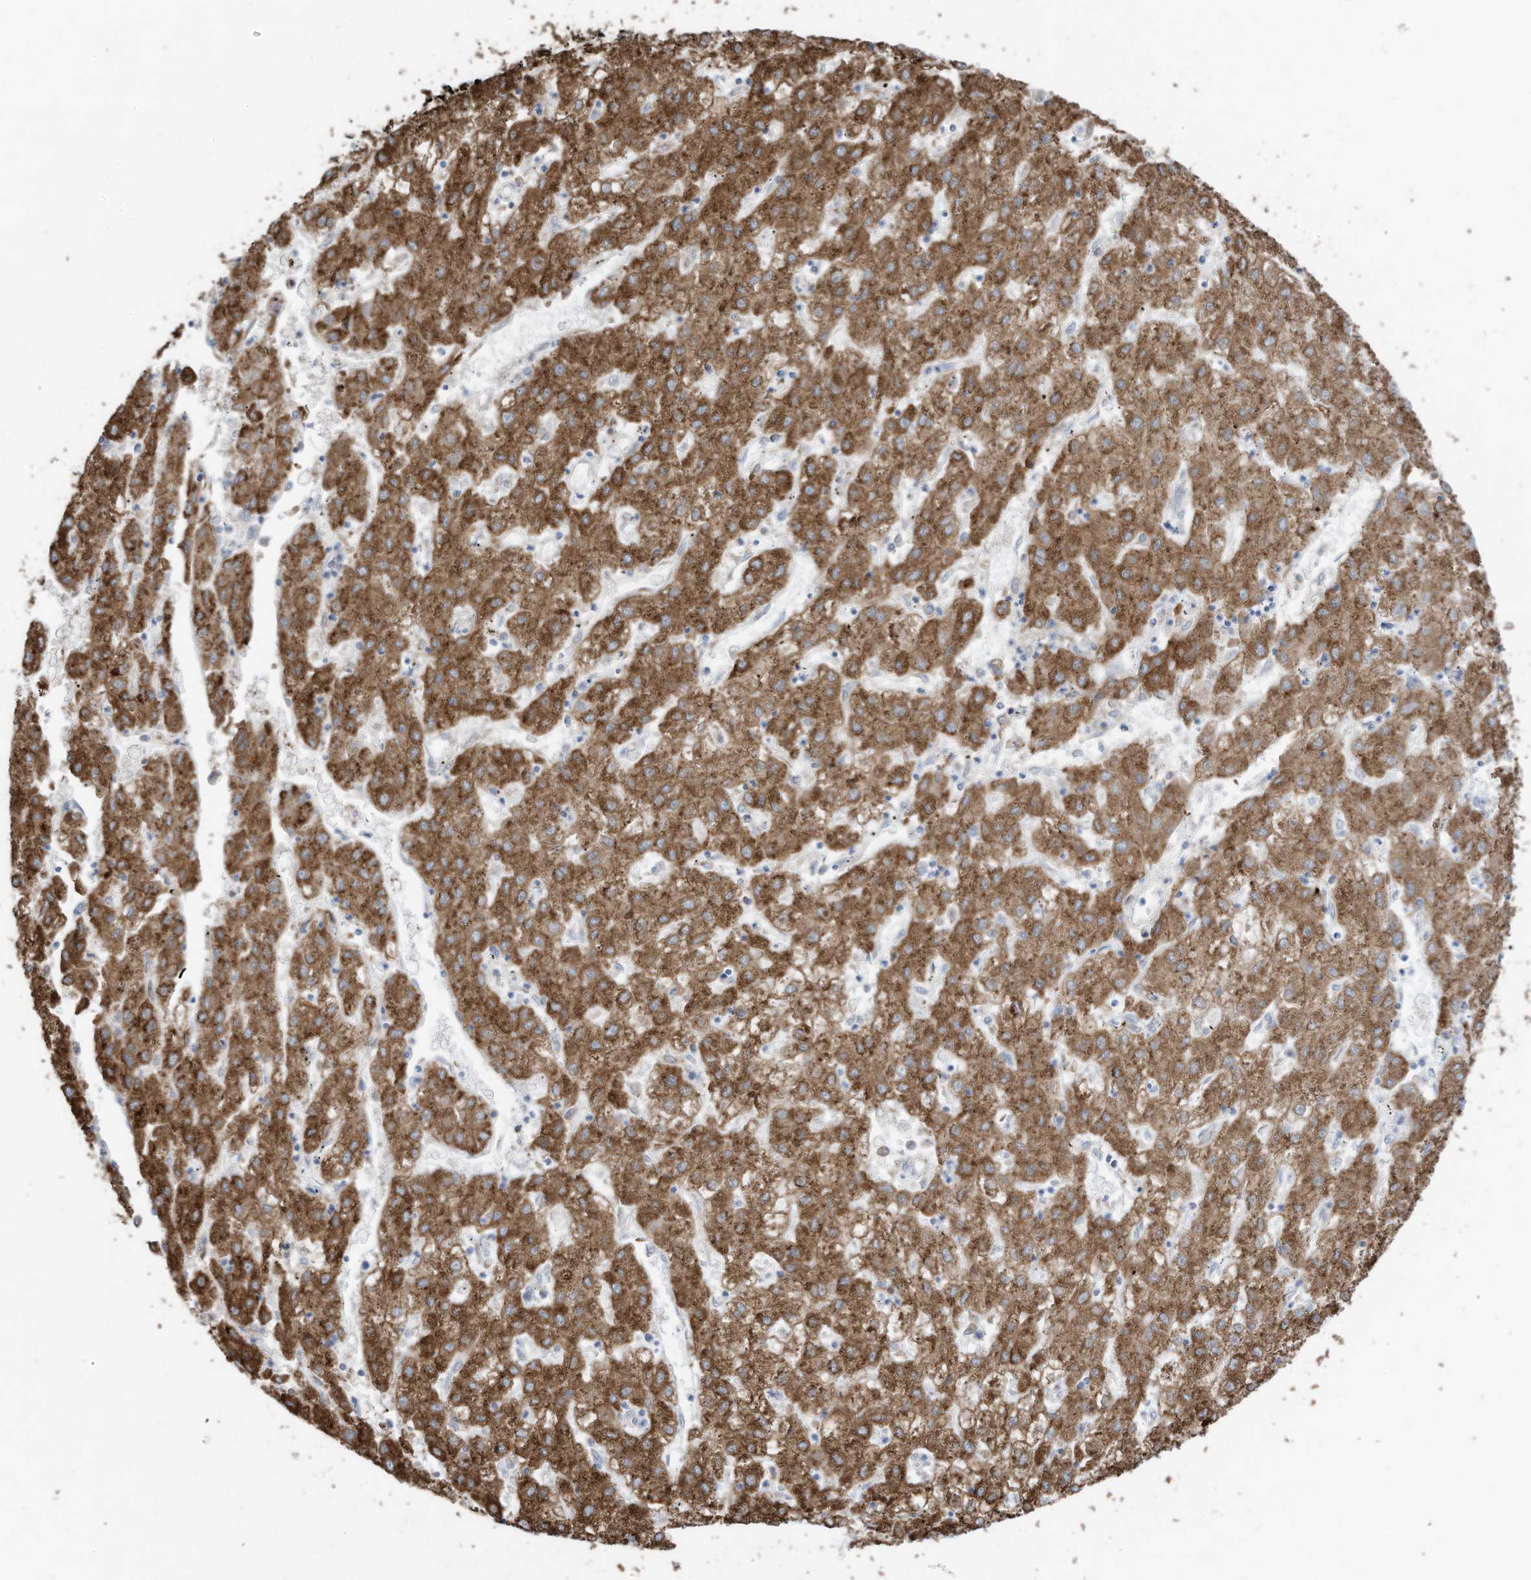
{"staining": {"intensity": "moderate", "quantity": ">75%", "location": "cytoplasmic/membranous"}, "tissue": "liver cancer", "cell_type": "Tumor cells", "image_type": "cancer", "snomed": [{"axis": "morphology", "description": "Carcinoma, Hepatocellular, NOS"}, {"axis": "topography", "description": "Liver"}], "caption": "Immunohistochemistry (DAB) staining of hepatocellular carcinoma (liver) exhibits moderate cytoplasmic/membranous protein positivity in about >75% of tumor cells.", "gene": "ZNF354C", "patient": {"sex": "male", "age": 72}}